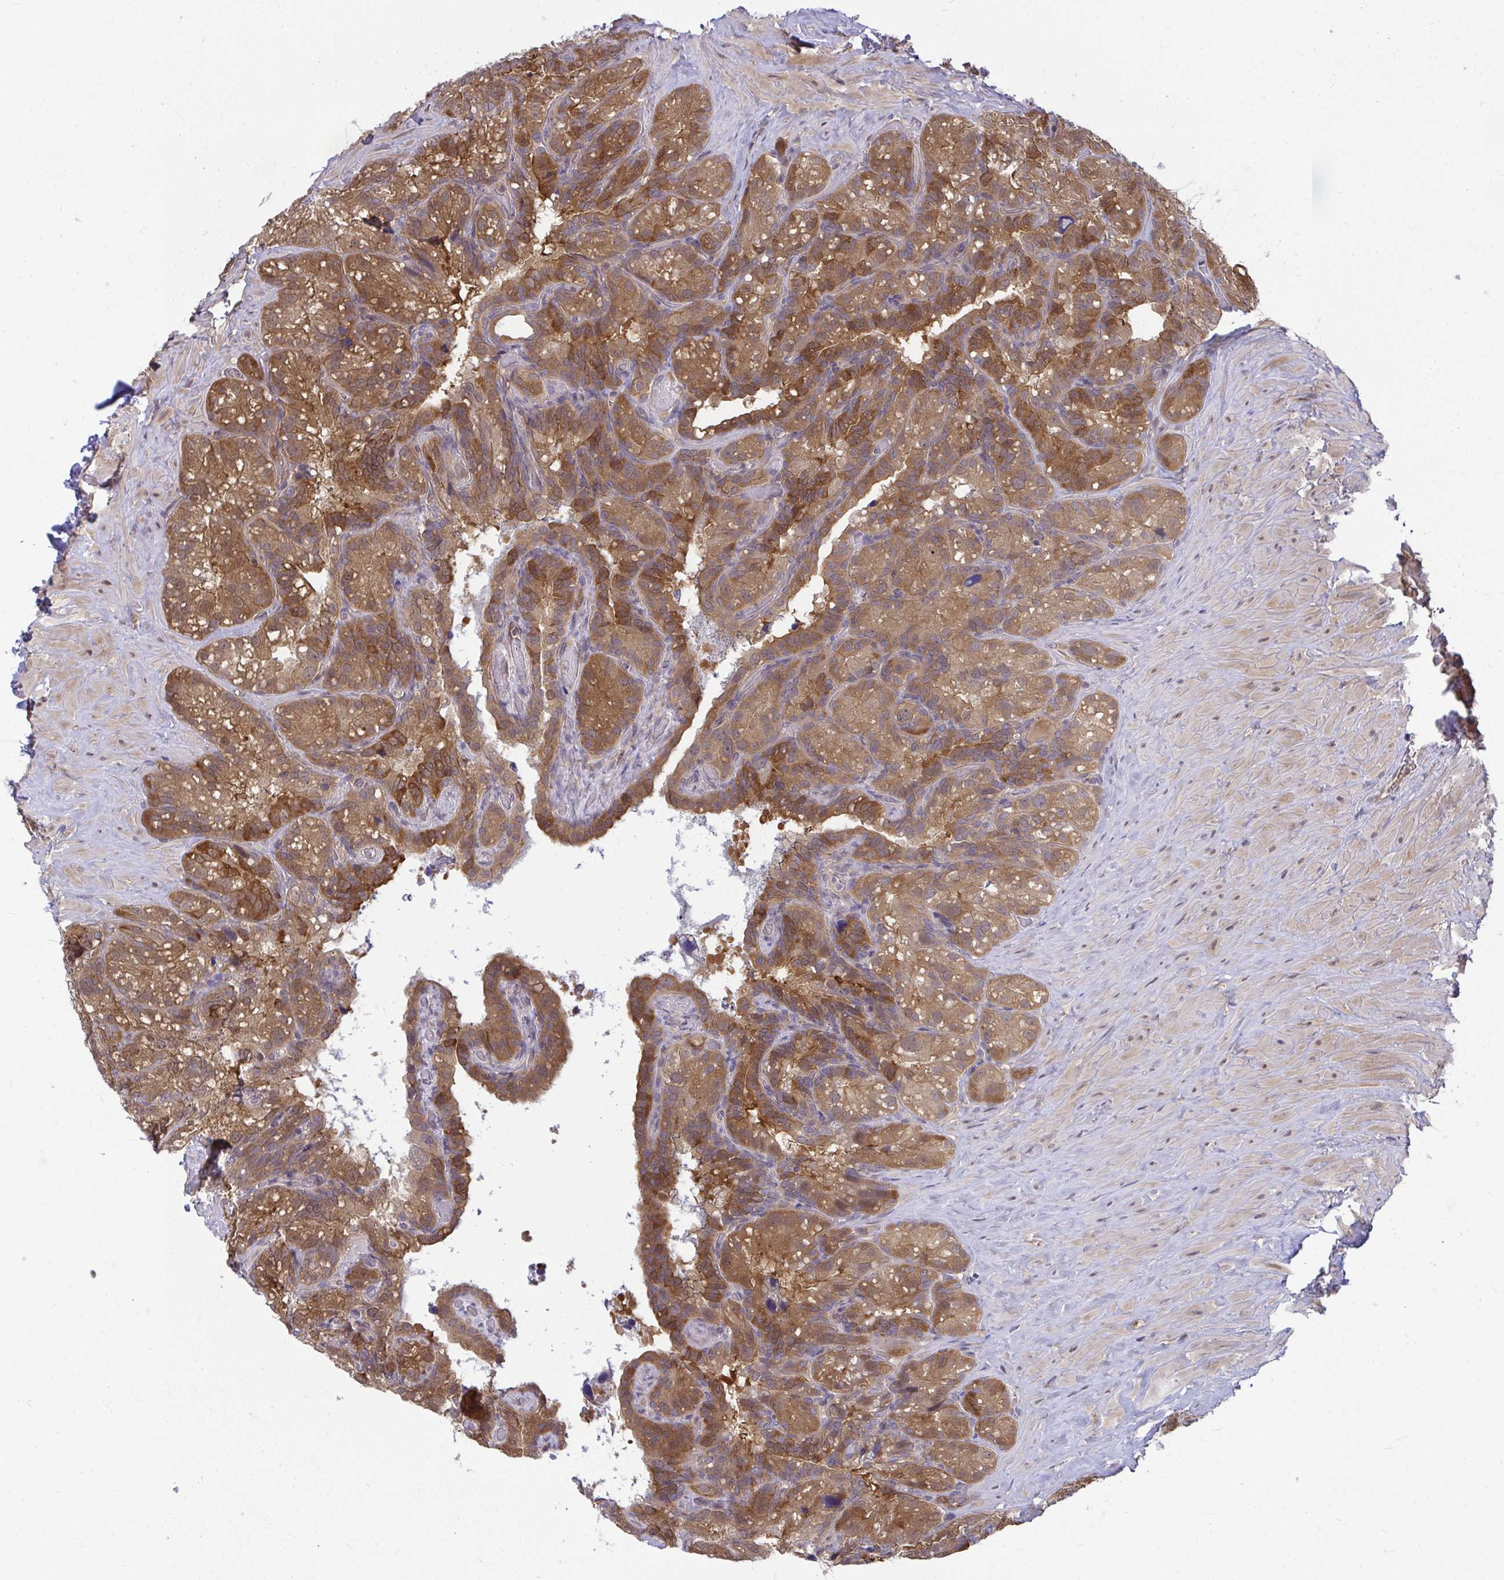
{"staining": {"intensity": "moderate", "quantity": ">75%", "location": "cytoplasmic/membranous"}, "tissue": "seminal vesicle", "cell_type": "Glandular cells", "image_type": "normal", "snomed": [{"axis": "morphology", "description": "Normal tissue, NOS"}, {"axis": "topography", "description": "Seminal veicle"}], "caption": "This histopathology image demonstrates unremarkable seminal vesicle stained with IHC to label a protein in brown. The cytoplasmic/membranous of glandular cells show moderate positivity for the protein. Nuclei are counter-stained blue.", "gene": "HDHD2", "patient": {"sex": "male", "age": 60}}